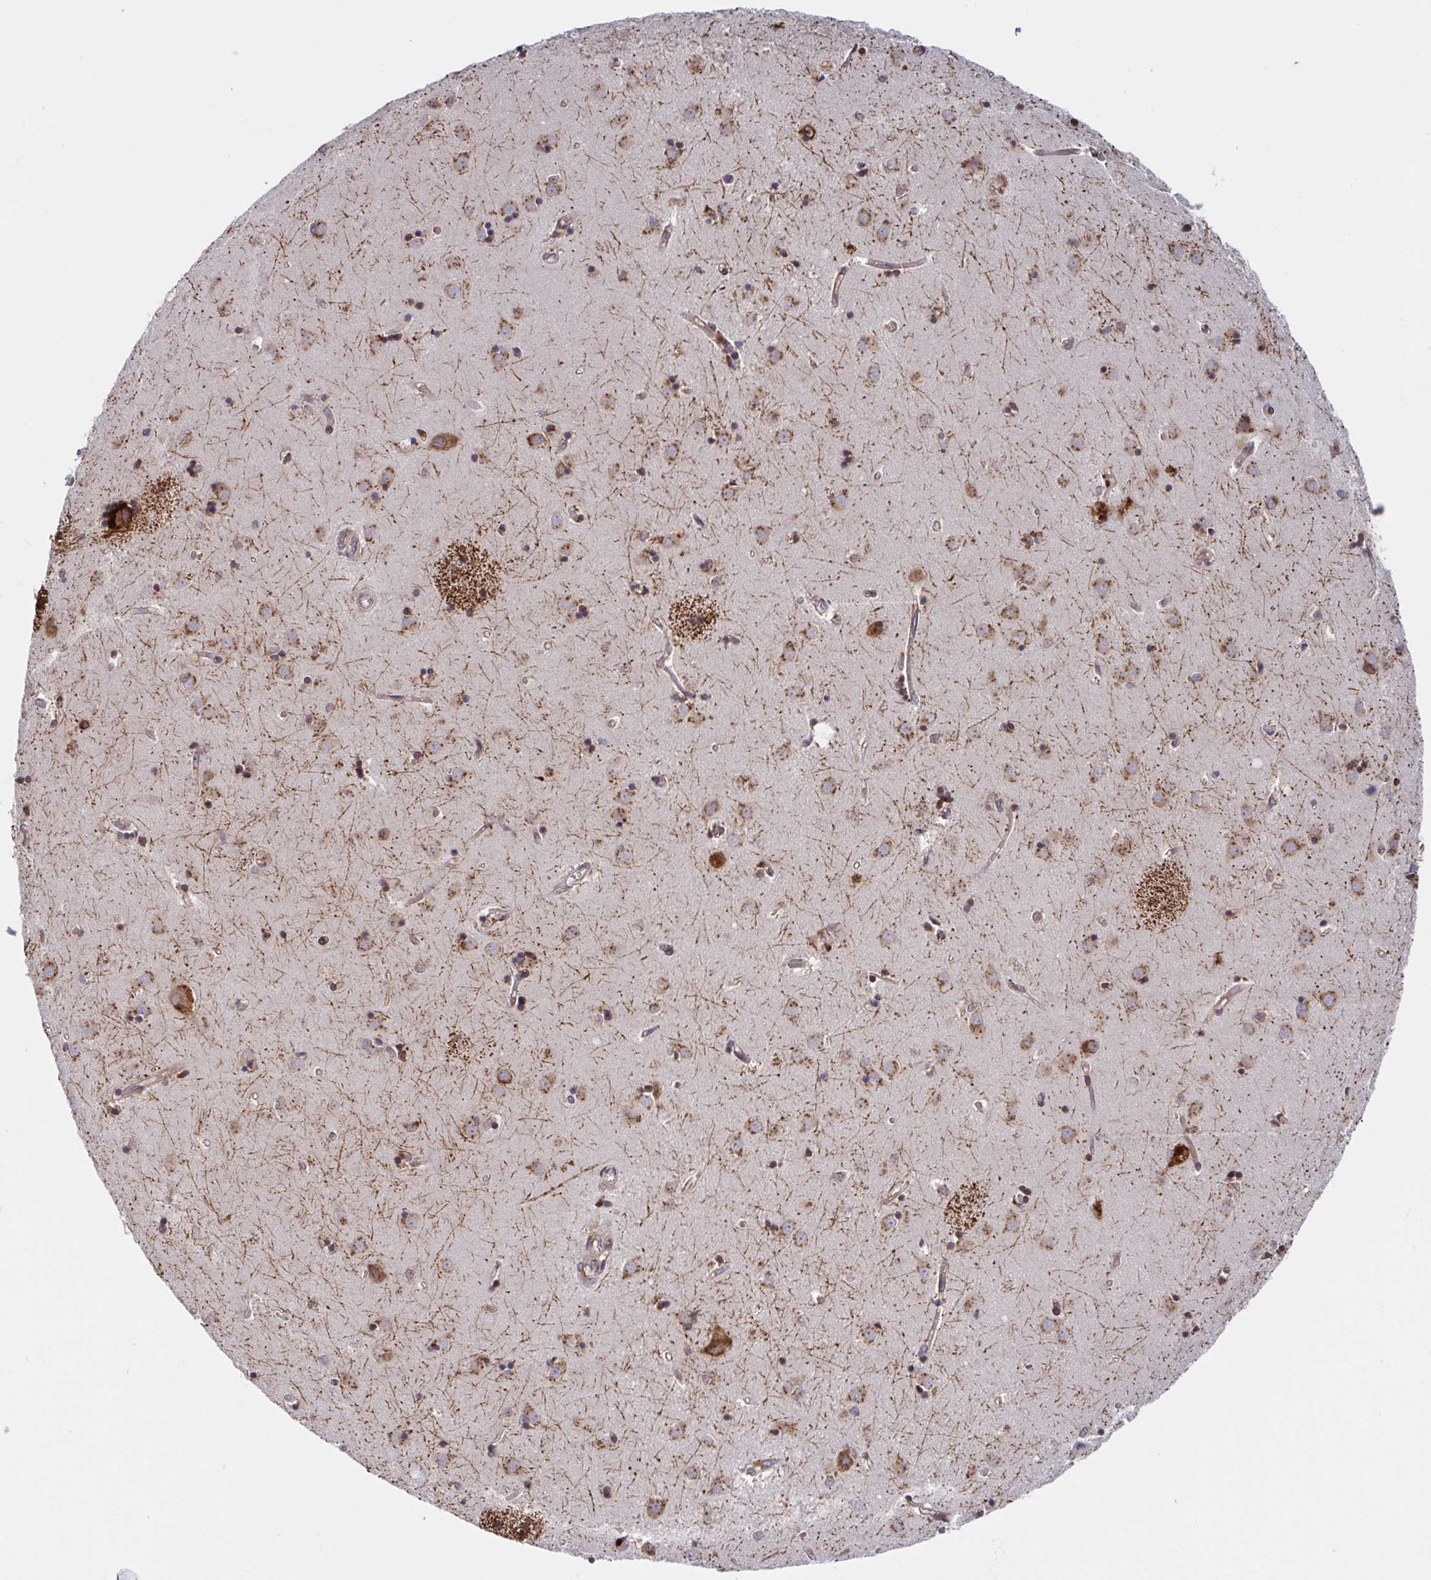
{"staining": {"intensity": "moderate", "quantity": "25%-75%", "location": "cytoplasmic/membranous"}, "tissue": "caudate", "cell_type": "Glial cells", "image_type": "normal", "snomed": [{"axis": "morphology", "description": "Normal tissue, NOS"}, {"axis": "topography", "description": "Lateral ventricle wall"}], "caption": "Immunohistochemical staining of benign caudate displays moderate cytoplasmic/membranous protein expression in approximately 25%-75% of glial cells. The staining is performed using DAB (3,3'-diaminobenzidine) brown chromogen to label protein expression. The nuclei are counter-stained blue using hematoxylin.", "gene": "ATP5MJ", "patient": {"sex": "male", "age": 54}}